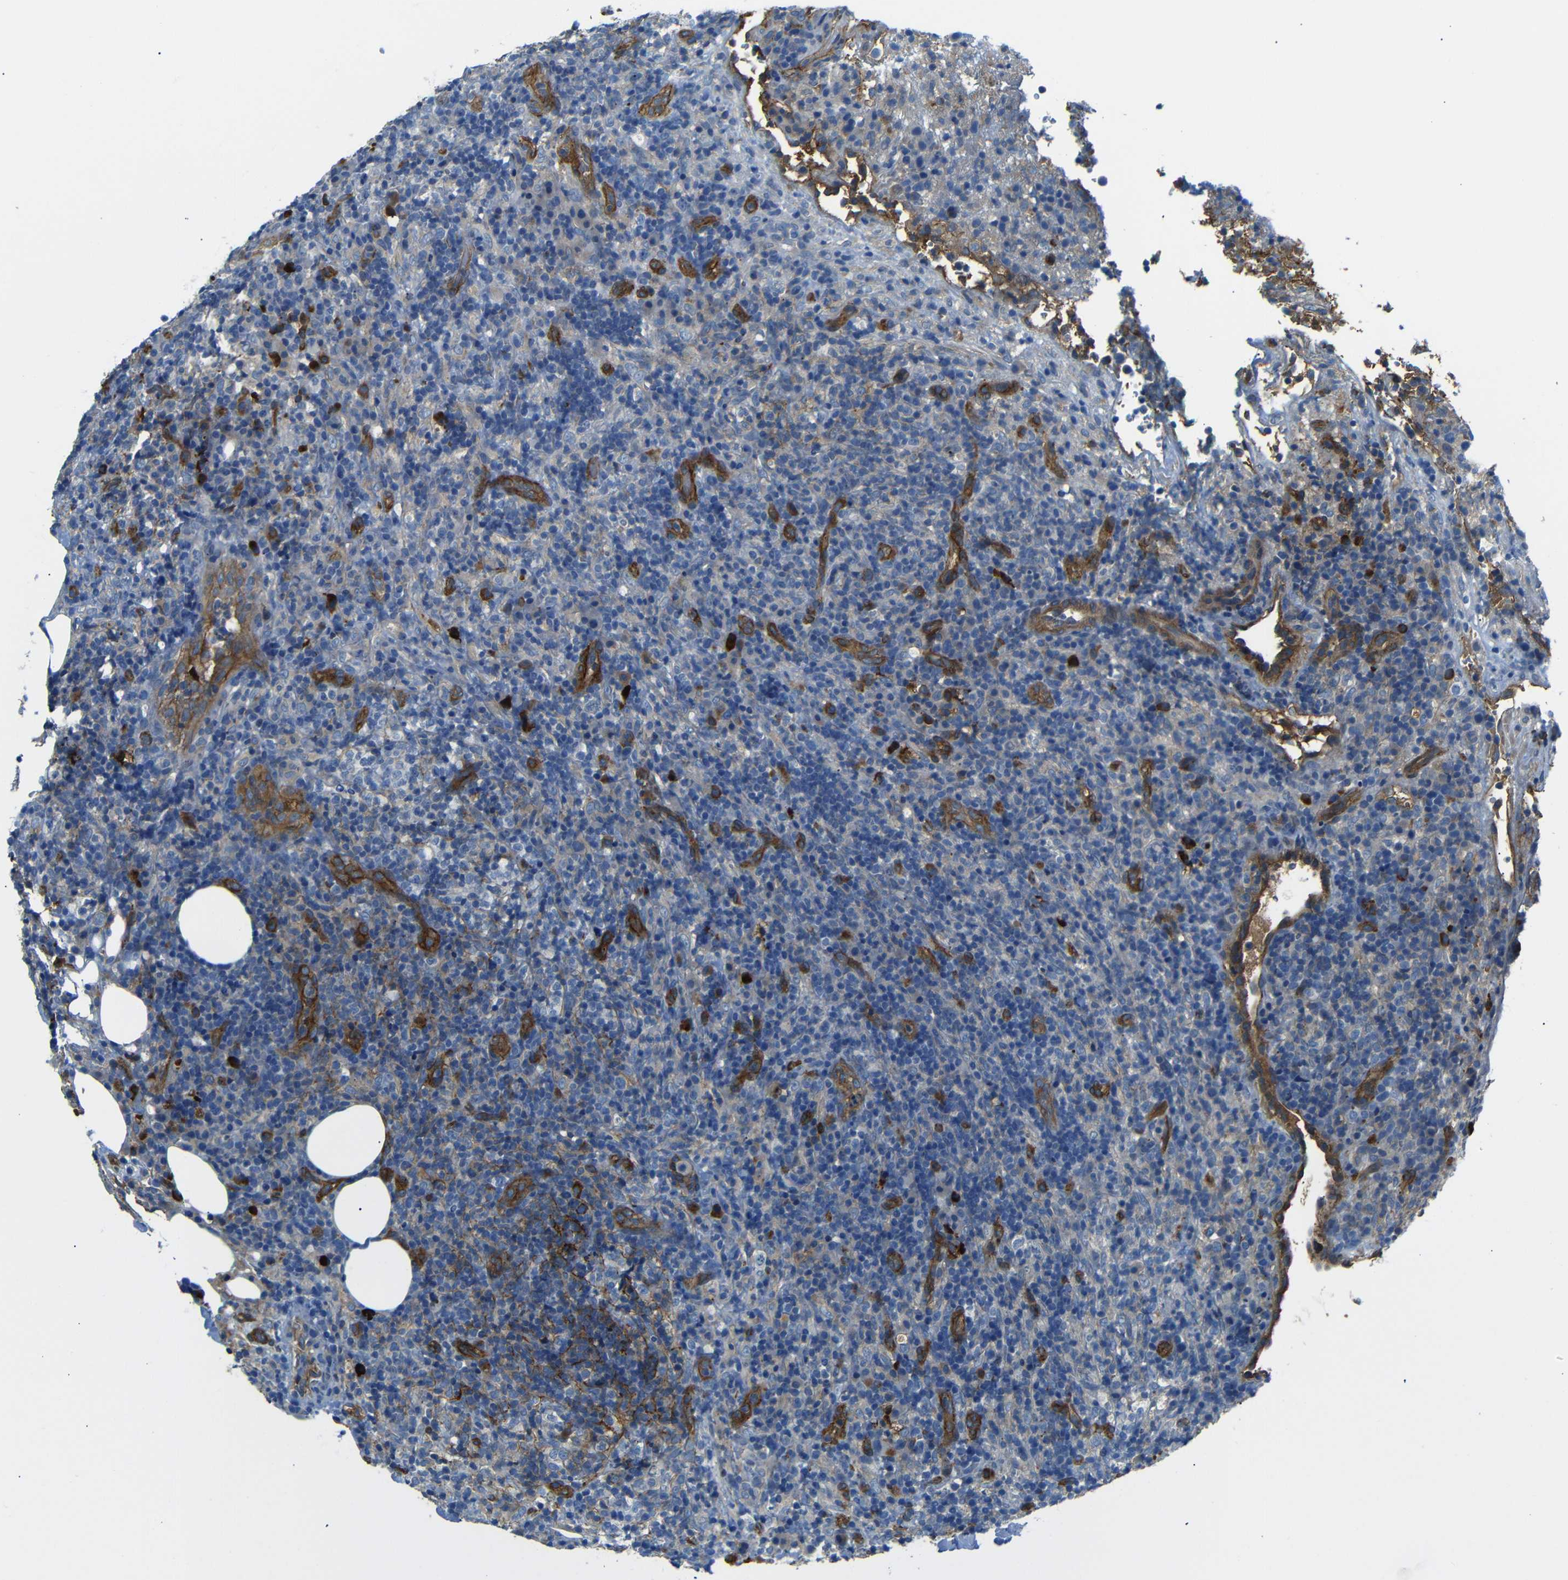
{"staining": {"intensity": "weak", "quantity": "<25%", "location": "cytoplasmic/membranous"}, "tissue": "lymphoma", "cell_type": "Tumor cells", "image_type": "cancer", "snomed": [{"axis": "morphology", "description": "Malignant lymphoma, non-Hodgkin's type, High grade"}, {"axis": "topography", "description": "Lymph node"}], "caption": "Tumor cells are negative for brown protein staining in high-grade malignant lymphoma, non-Hodgkin's type. (DAB (3,3'-diaminobenzidine) IHC with hematoxylin counter stain).", "gene": "MYO1B", "patient": {"sex": "female", "age": 76}}